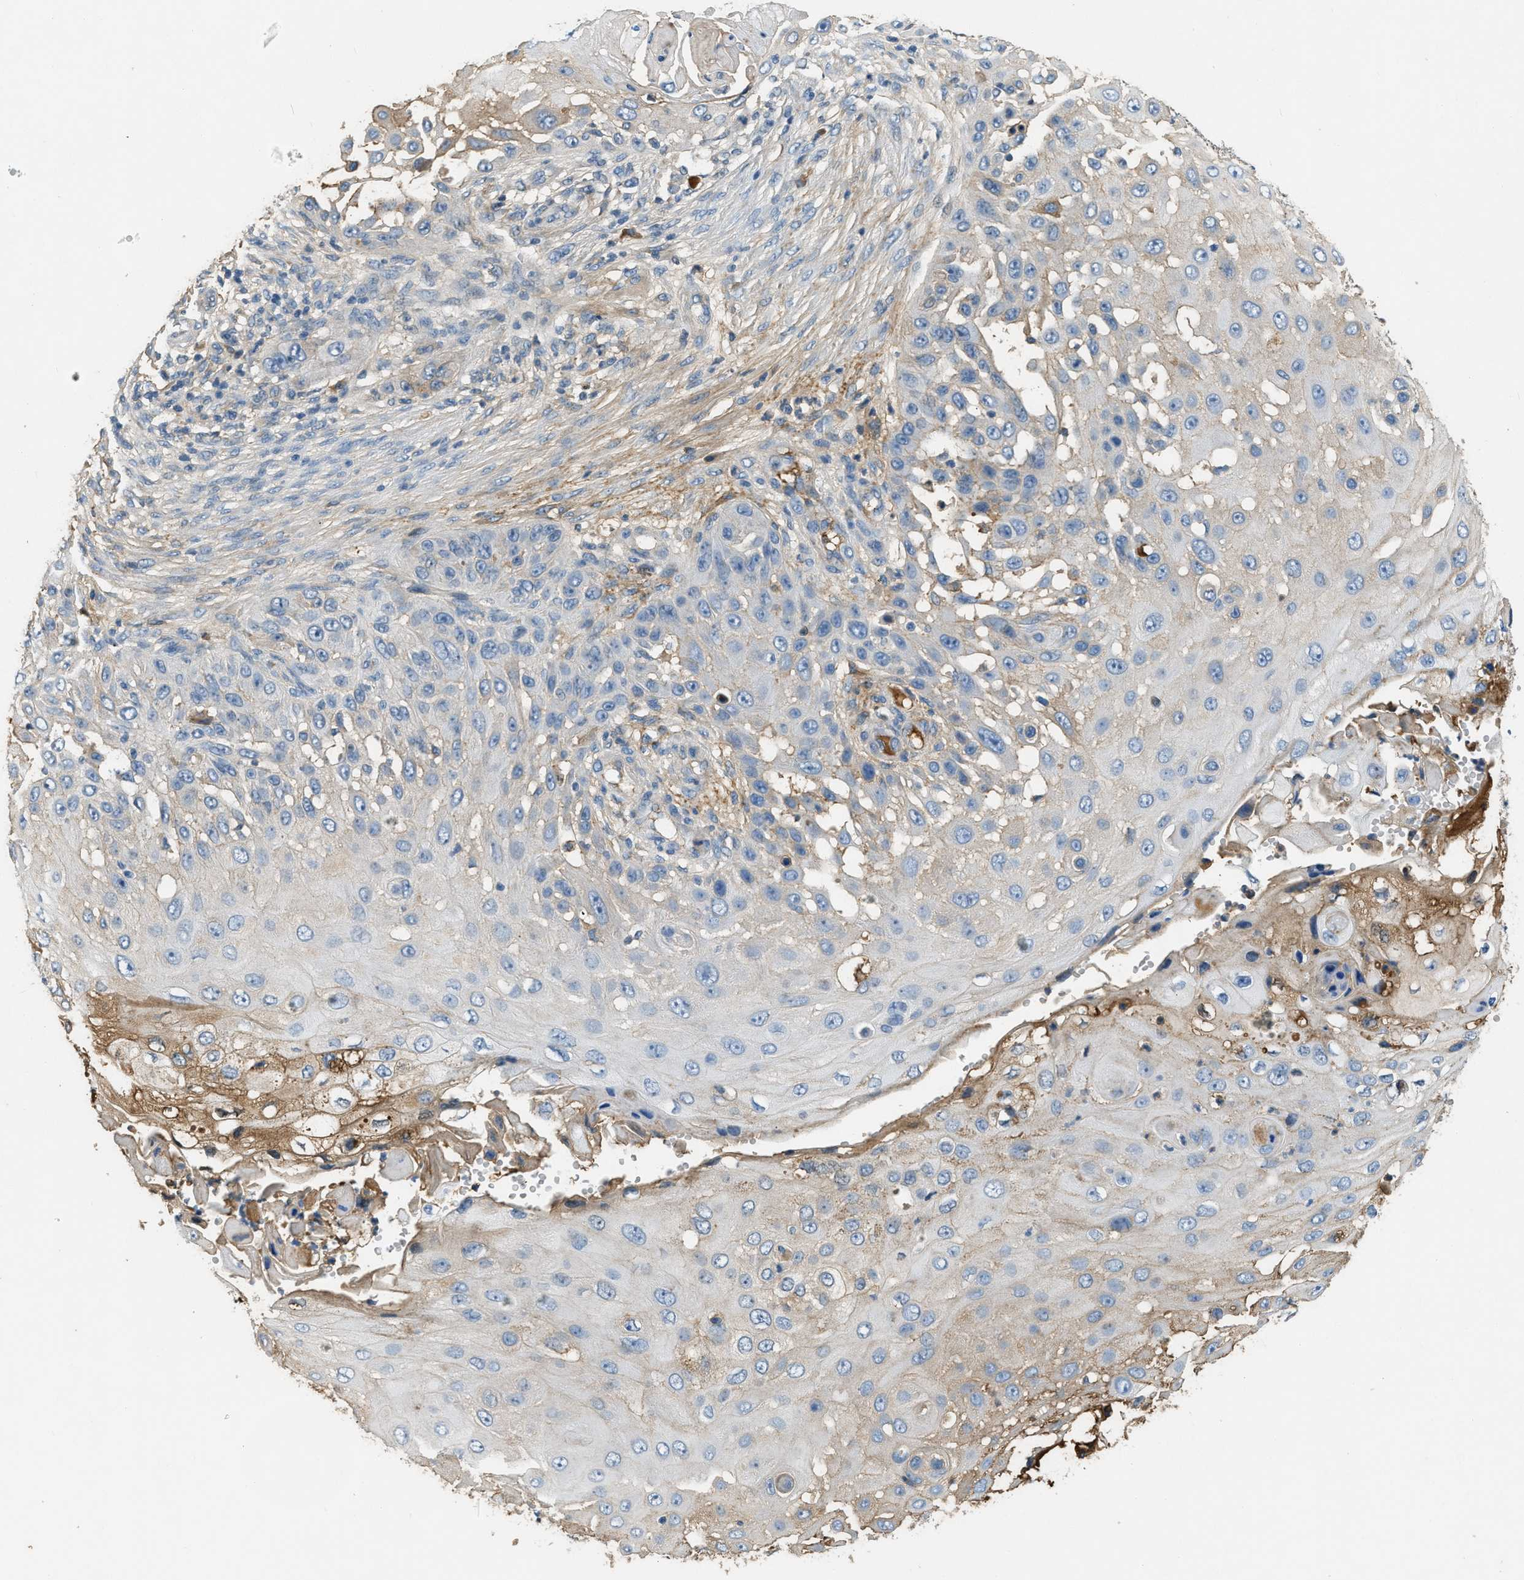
{"staining": {"intensity": "weak", "quantity": "<25%", "location": "cytoplasmic/membranous"}, "tissue": "skin cancer", "cell_type": "Tumor cells", "image_type": "cancer", "snomed": [{"axis": "morphology", "description": "Squamous cell carcinoma, NOS"}, {"axis": "topography", "description": "Skin"}], "caption": "This is an immunohistochemistry (IHC) photomicrograph of skin cancer (squamous cell carcinoma). There is no positivity in tumor cells.", "gene": "STC1", "patient": {"sex": "female", "age": 44}}